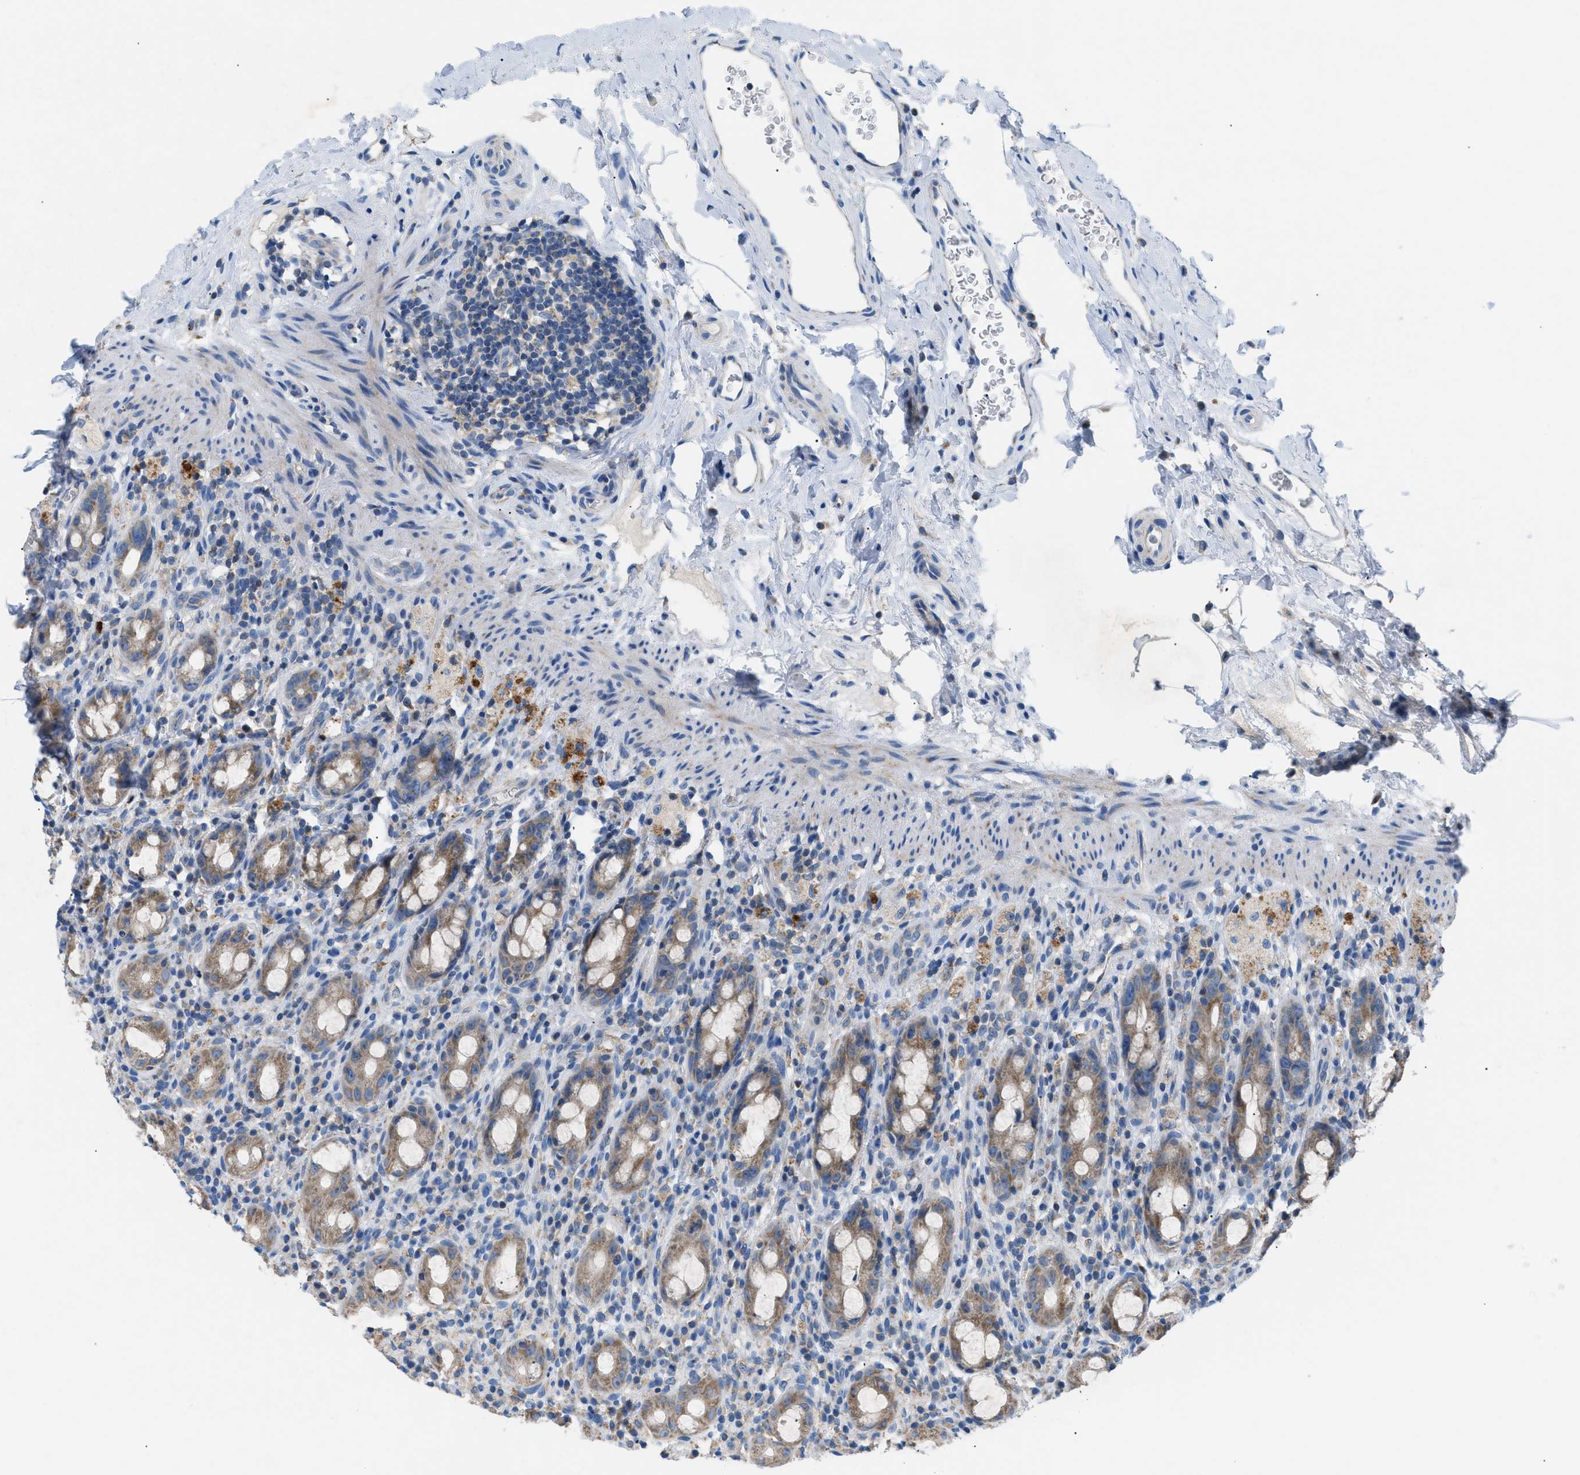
{"staining": {"intensity": "moderate", "quantity": ">75%", "location": "cytoplasmic/membranous"}, "tissue": "rectum", "cell_type": "Glandular cells", "image_type": "normal", "snomed": [{"axis": "morphology", "description": "Normal tissue, NOS"}, {"axis": "topography", "description": "Rectum"}], "caption": "Immunohistochemical staining of unremarkable human rectum demonstrates medium levels of moderate cytoplasmic/membranous positivity in about >75% of glandular cells. Using DAB (3,3'-diaminobenzidine) (brown) and hematoxylin (blue) stains, captured at high magnification using brightfield microscopy.", "gene": "ILDR1", "patient": {"sex": "male", "age": 44}}